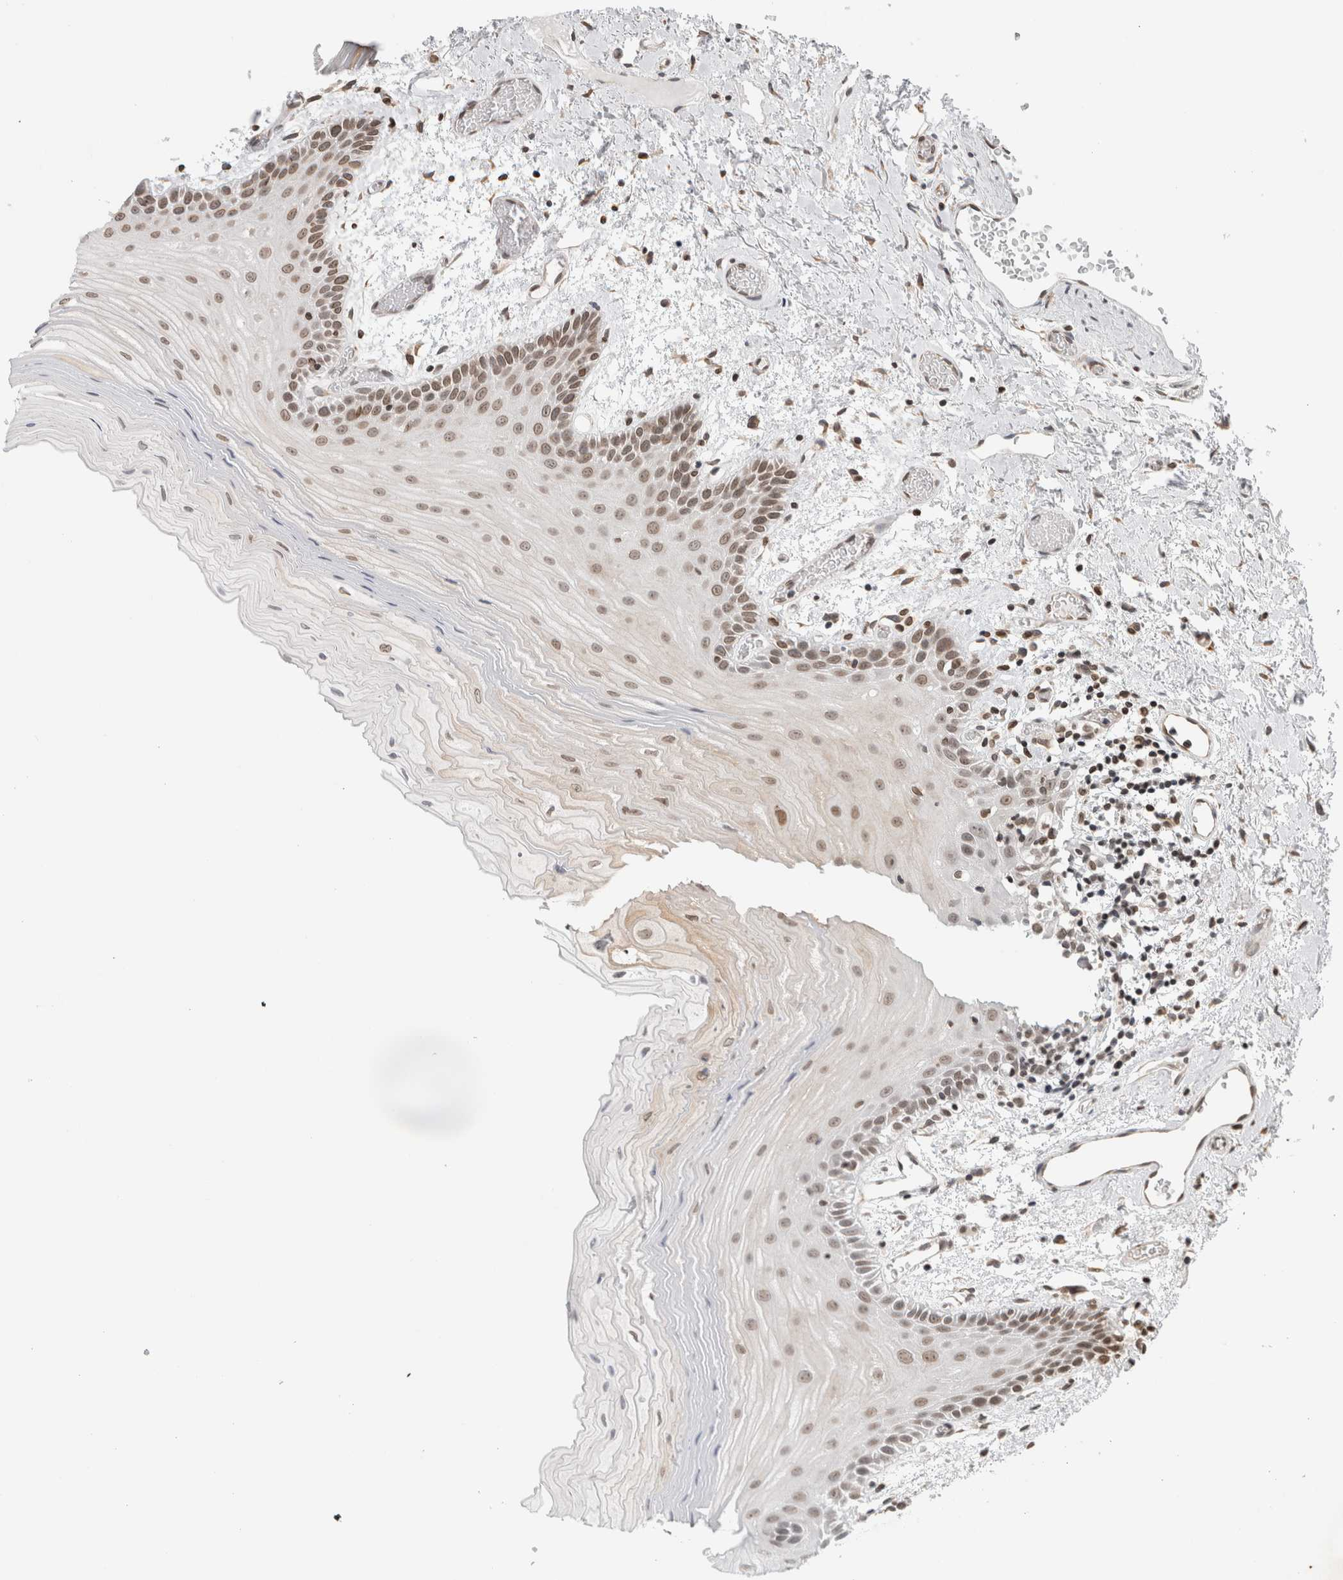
{"staining": {"intensity": "moderate", "quantity": ">75%", "location": "nuclear"}, "tissue": "oral mucosa", "cell_type": "Squamous epithelial cells", "image_type": "normal", "snomed": [{"axis": "morphology", "description": "Normal tissue, NOS"}, {"axis": "topography", "description": "Oral tissue"}], "caption": "Immunohistochemical staining of benign oral mucosa displays >75% levels of moderate nuclear protein expression in about >75% of squamous epithelial cells.", "gene": "RBMX2", "patient": {"sex": "male", "age": 52}}